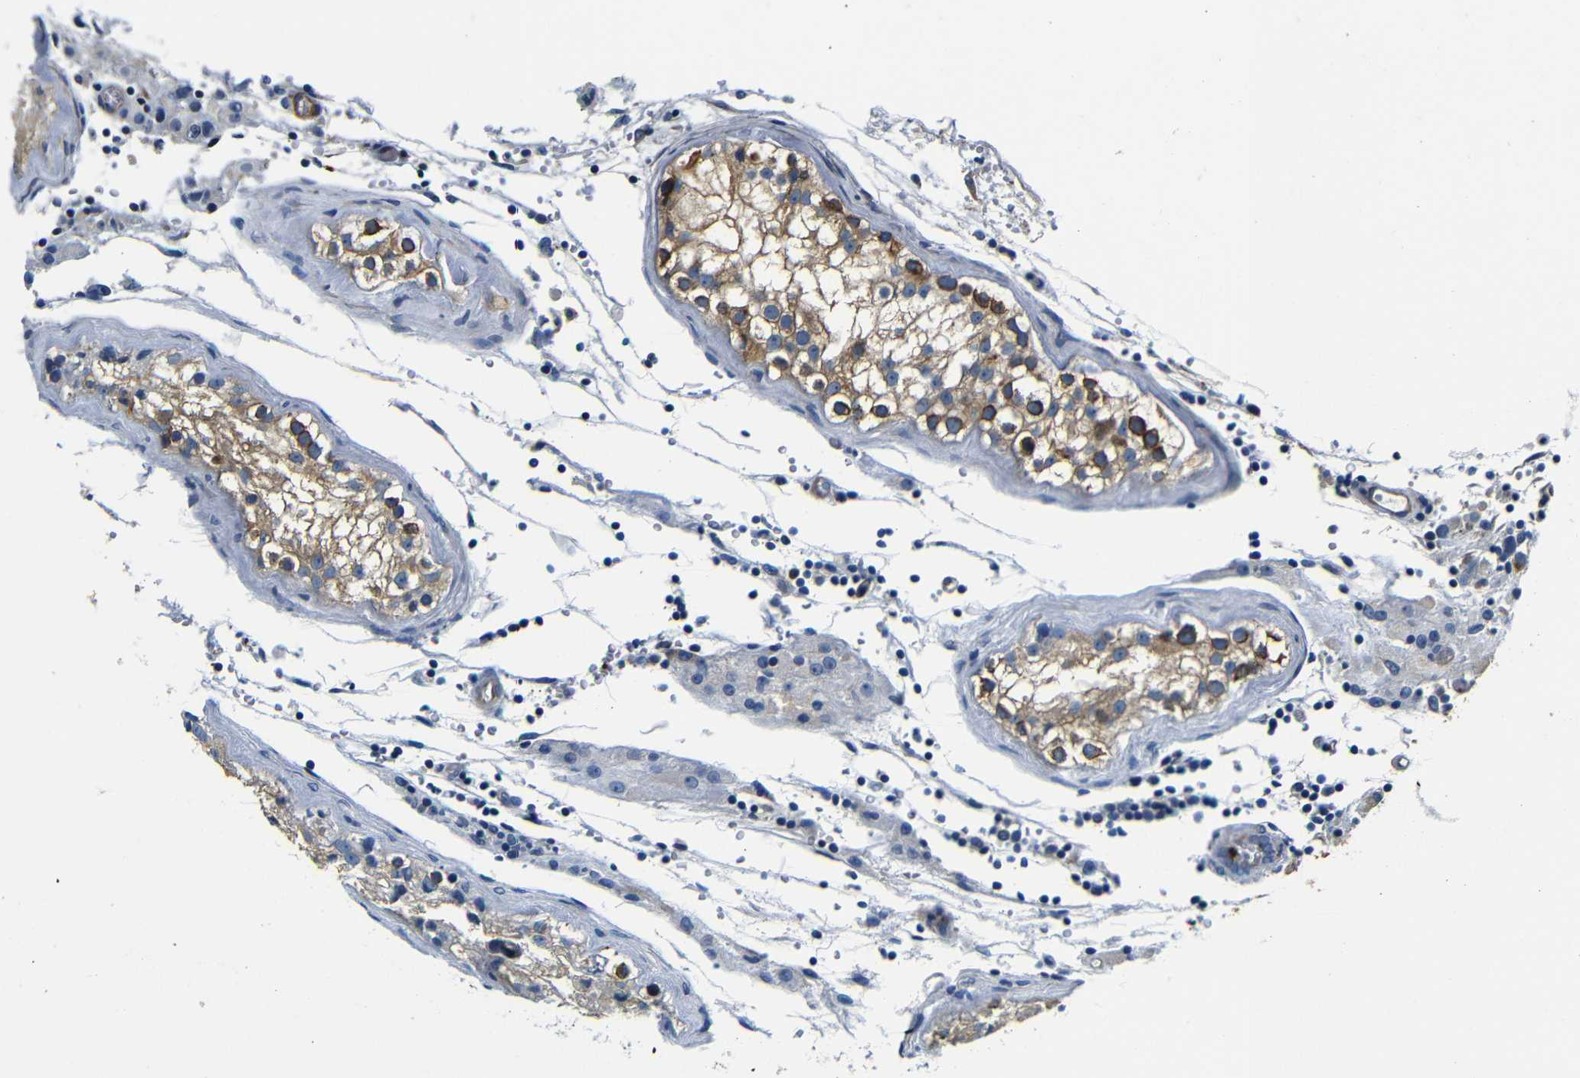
{"staining": {"intensity": "negative", "quantity": "none", "location": "none"}, "tissue": "testis cancer", "cell_type": "Tumor cells", "image_type": "cancer", "snomed": [{"axis": "morphology", "description": "Carcinoma, Embryonal, NOS"}, {"axis": "topography", "description": "Testis"}], "caption": "A photomicrograph of human testis embryonal carcinoma is negative for staining in tumor cells.", "gene": "GP1BA", "patient": {"sex": "male", "age": 36}}